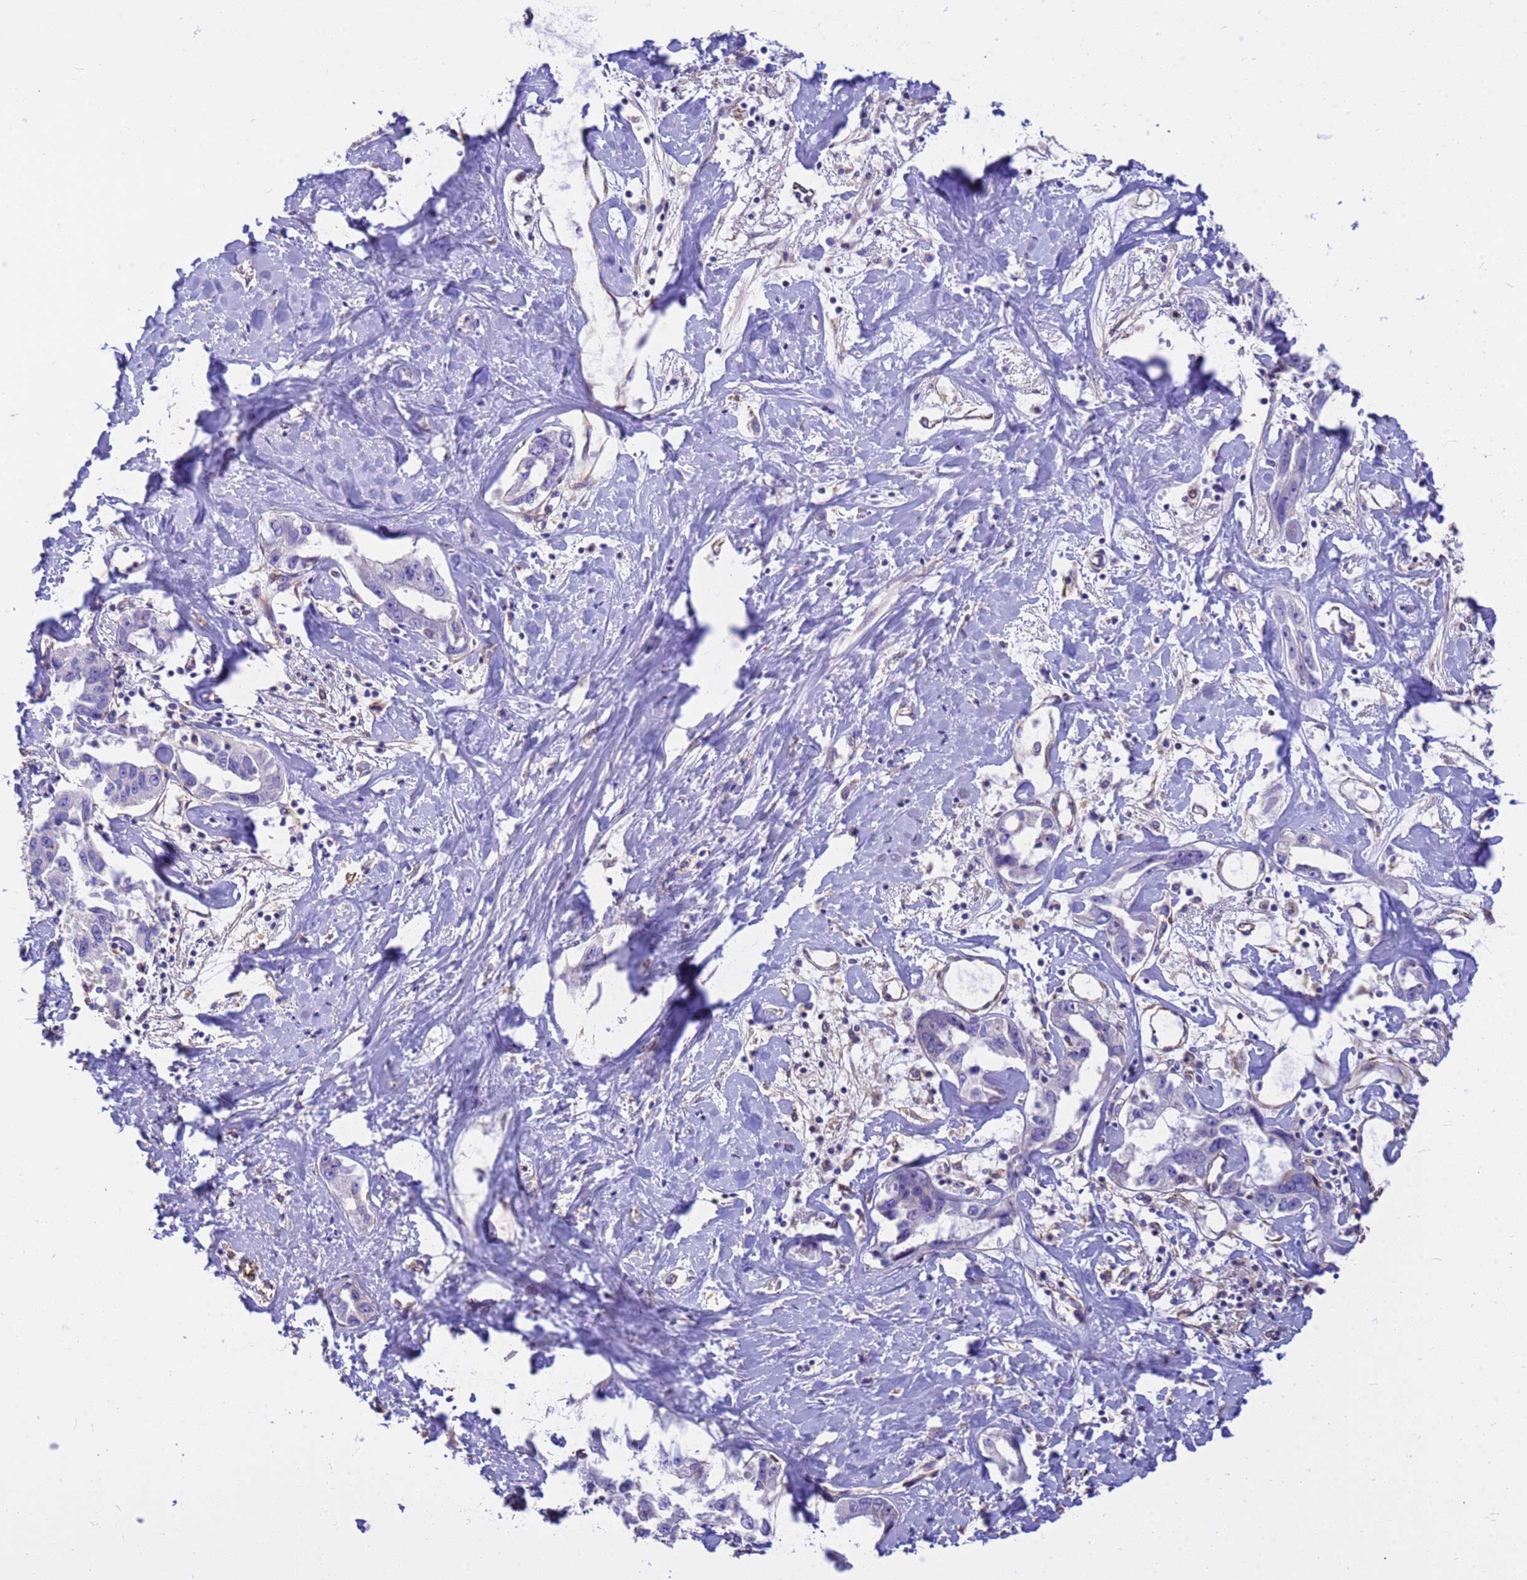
{"staining": {"intensity": "negative", "quantity": "none", "location": "none"}, "tissue": "liver cancer", "cell_type": "Tumor cells", "image_type": "cancer", "snomed": [{"axis": "morphology", "description": "Cholangiocarcinoma"}, {"axis": "topography", "description": "Liver"}], "caption": "Immunohistochemical staining of human liver cholangiocarcinoma shows no significant positivity in tumor cells.", "gene": "TCEAL3", "patient": {"sex": "male", "age": 59}}